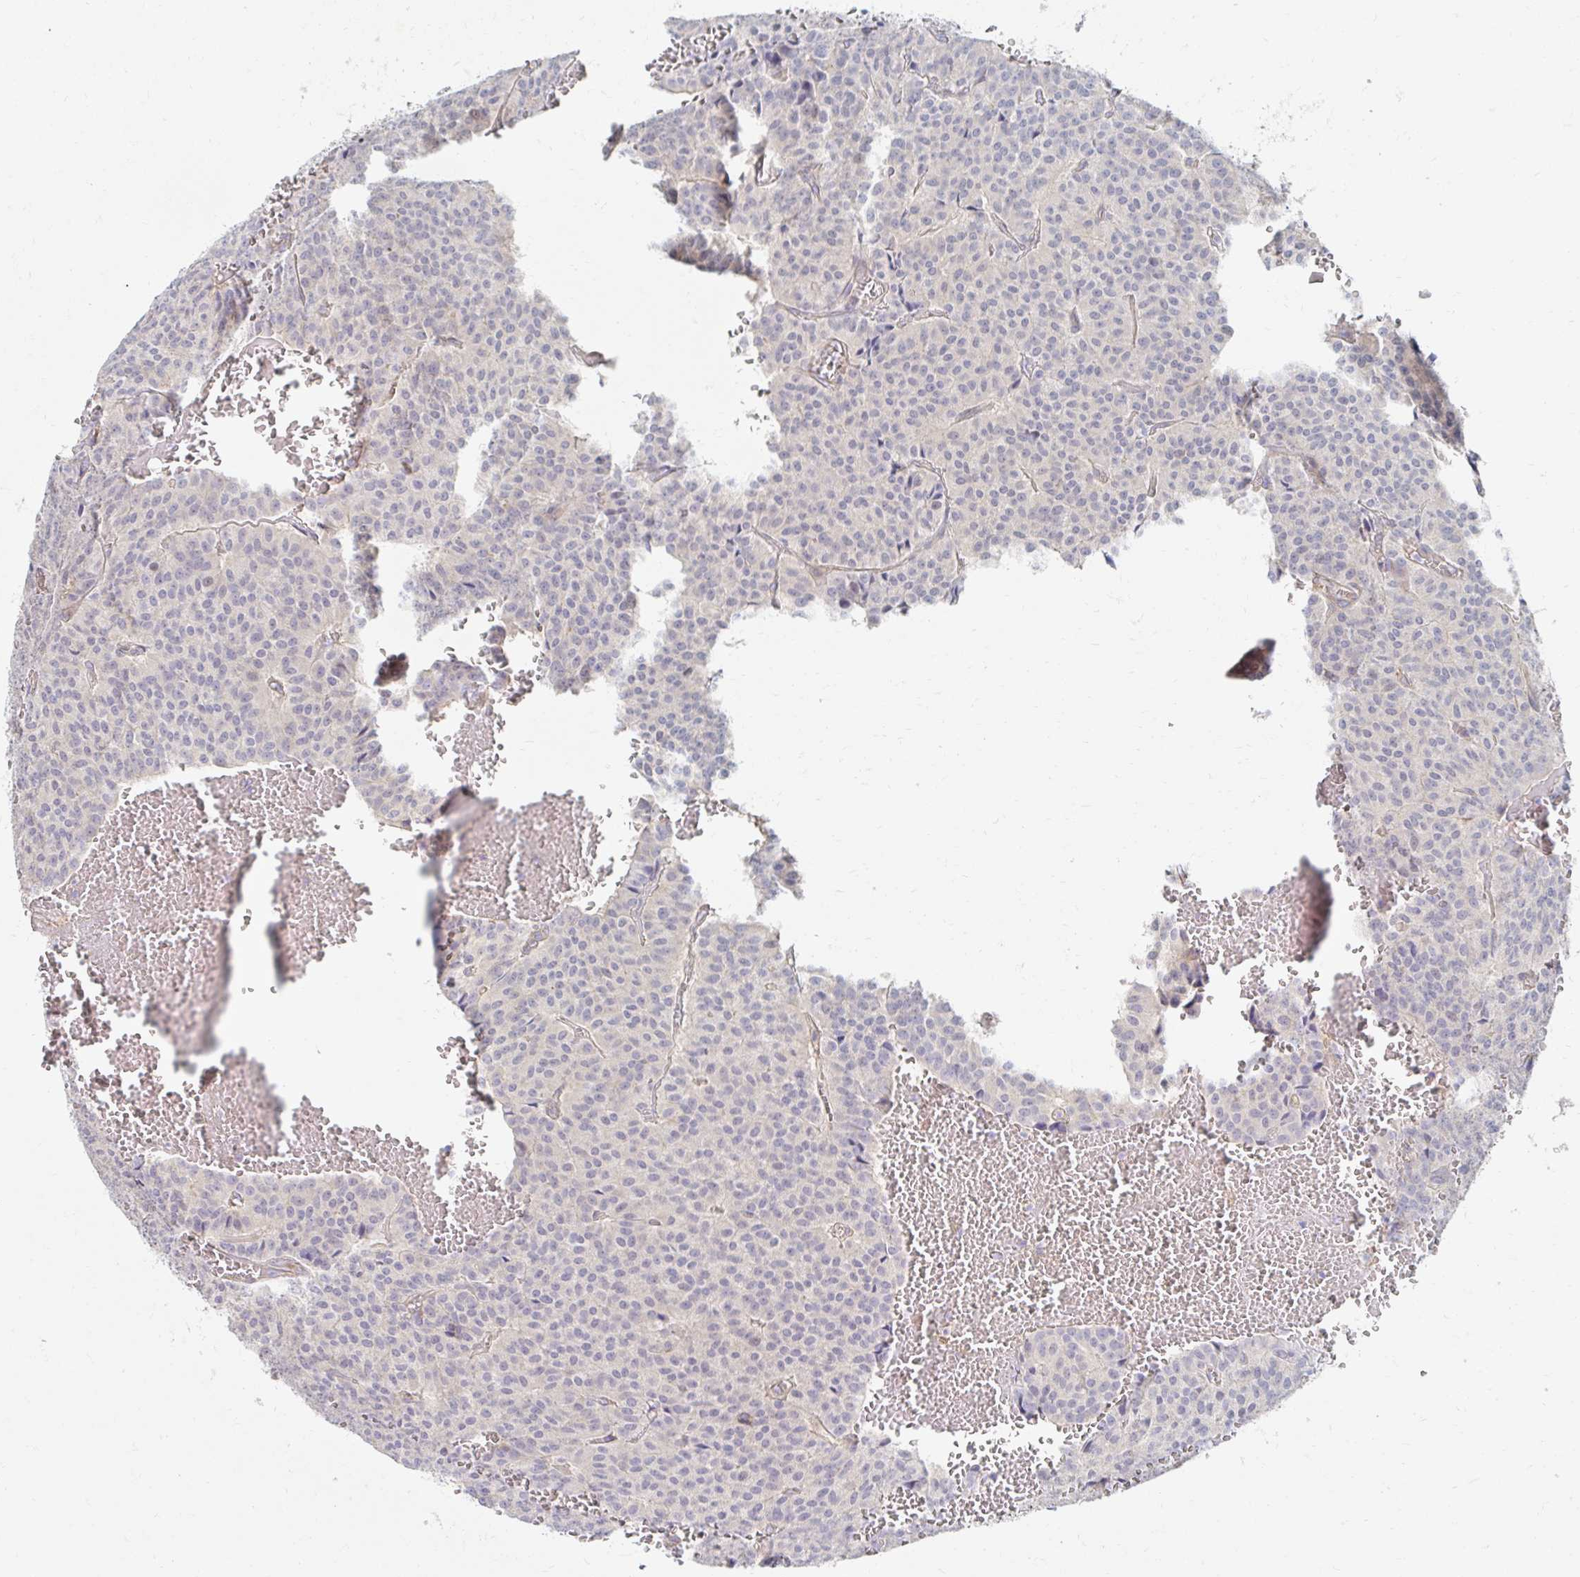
{"staining": {"intensity": "negative", "quantity": "none", "location": "none"}, "tissue": "carcinoid", "cell_type": "Tumor cells", "image_type": "cancer", "snomed": [{"axis": "morphology", "description": "Carcinoid, malignant, NOS"}, {"axis": "topography", "description": "Lung"}], "caption": "The micrograph displays no significant expression in tumor cells of carcinoid.", "gene": "MYLK2", "patient": {"sex": "male", "age": 70}}